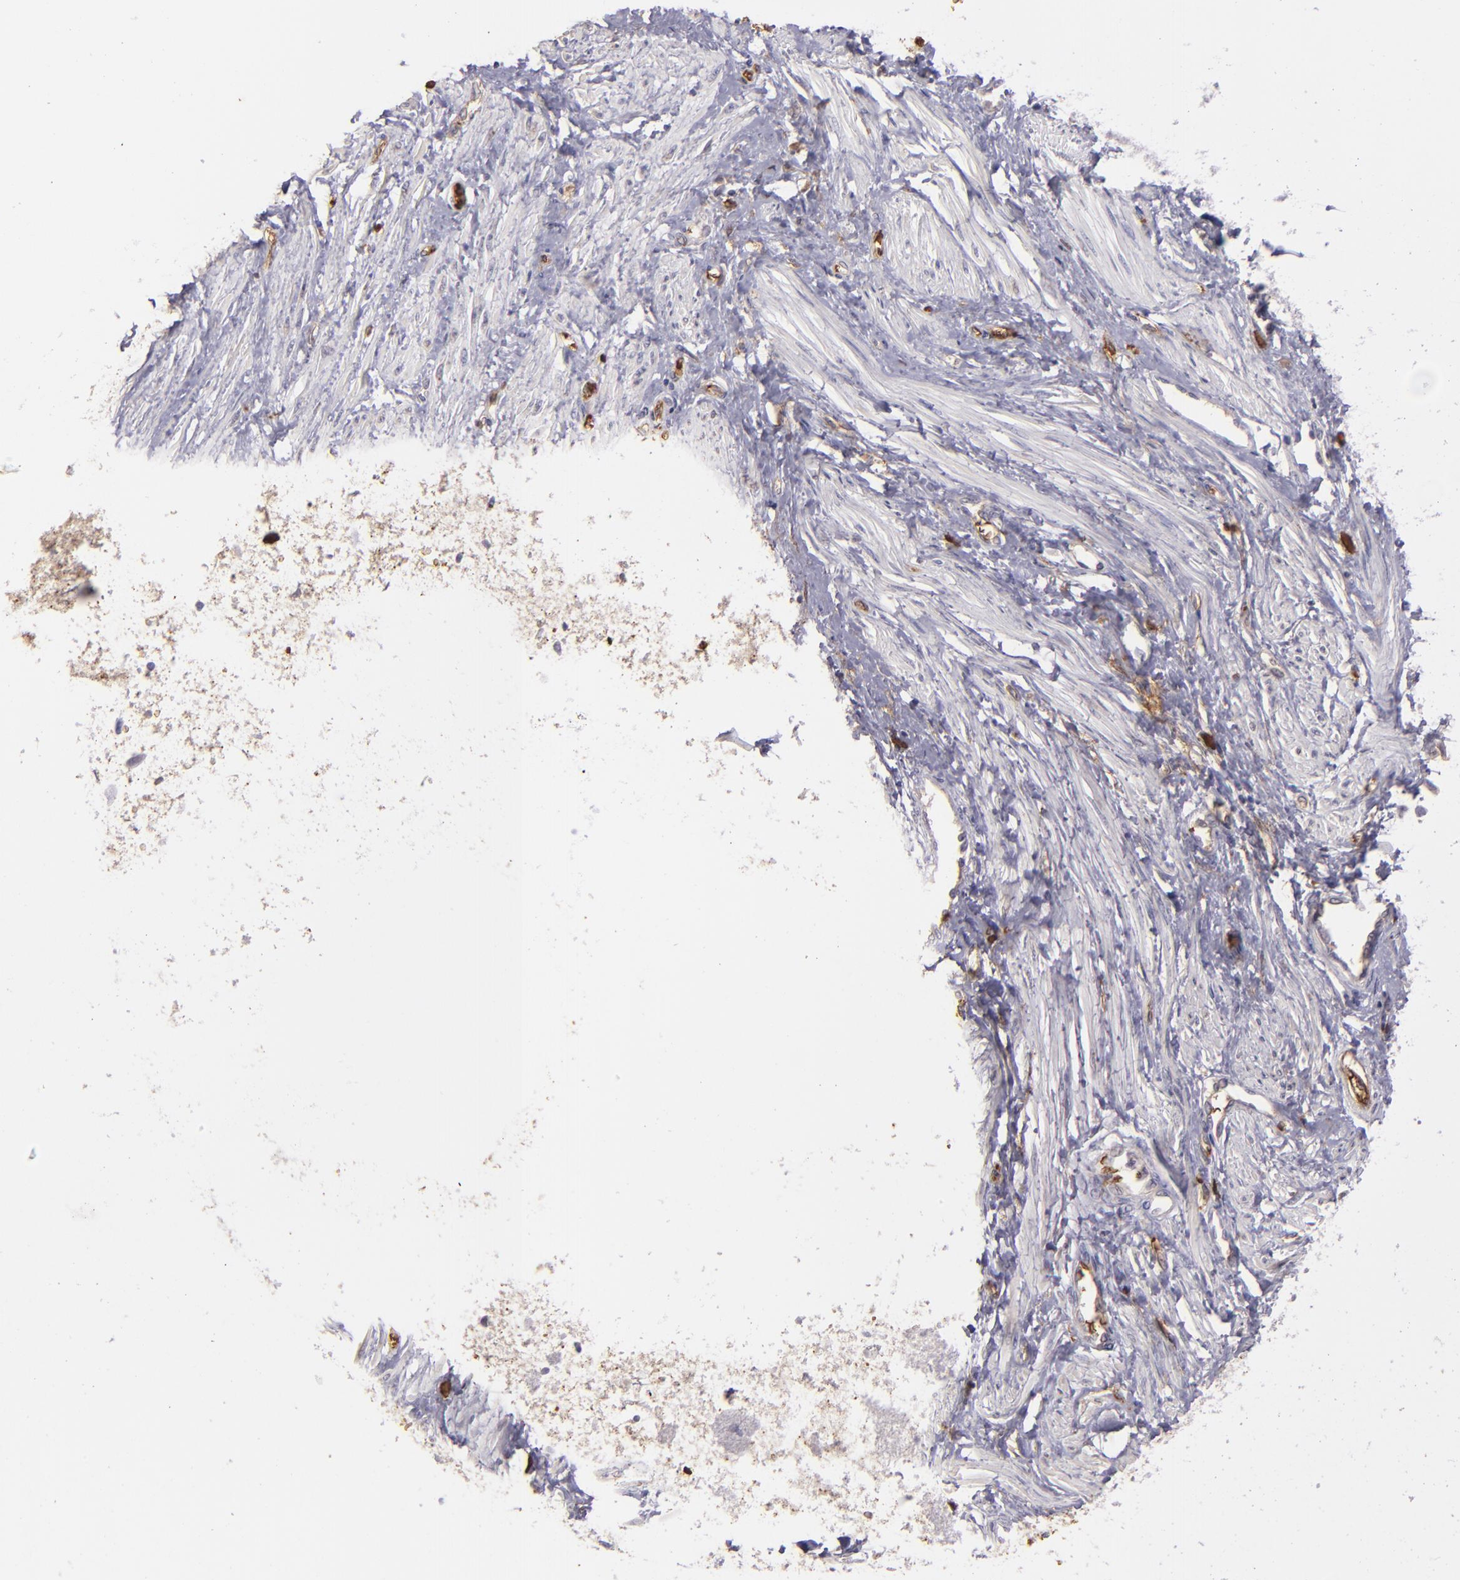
{"staining": {"intensity": "negative", "quantity": "none", "location": "none"}, "tissue": "smooth muscle", "cell_type": "Smooth muscle cells", "image_type": "normal", "snomed": [{"axis": "morphology", "description": "Normal tissue, NOS"}, {"axis": "topography", "description": "Smooth muscle"}, {"axis": "topography", "description": "Uterus"}], "caption": "Smooth muscle cells are negative for protein expression in unremarkable human smooth muscle. (Brightfield microscopy of DAB (3,3'-diaminobenzidine) immunohistochemistry (IHC) at high magnification).", "gene": "ACE", "patient": {"sex": "female", "age": 39}}